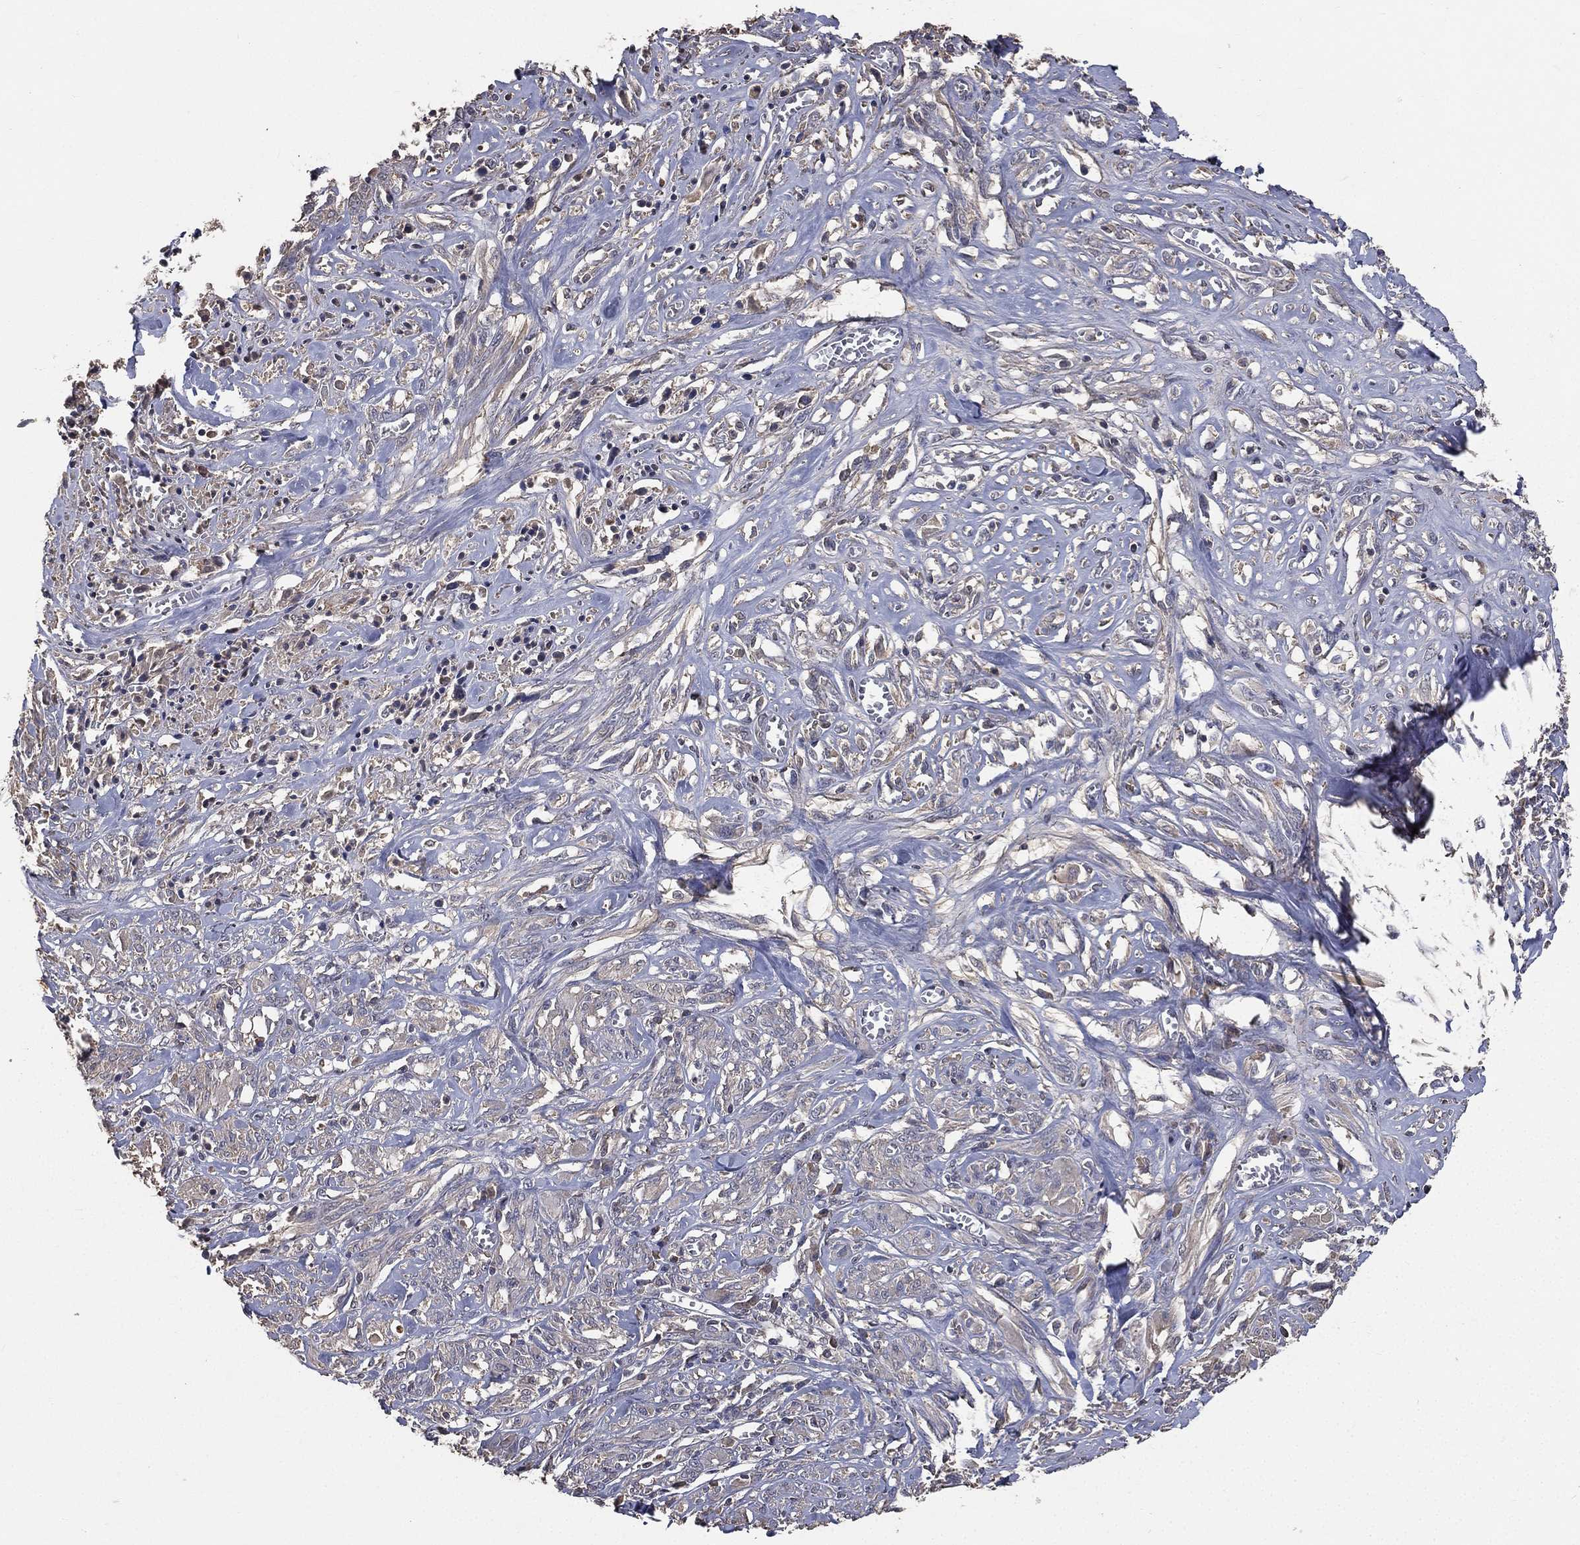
{"staining": {"intensity": "negative", "quantity": "none", "location": "none"}, "tissue": "melanoma", "cell_type": "Tumor cells", "image_type": "cancer", "snomed": [{"axis": "morphology", "description": "Malignant melanoma, NOS"}, {"axis": "topography", "description": "Skin"}], "caption": "An image of human malignant melanoma is negative for staining in tumor cells. (DAB (3,3'-diaminobenzidine) immunohistochemistry (IHC) visualized using brightfield microscopy, high magnification).", "gene": "SNAP25", "patient": {"sex": "female", "age": 91}}